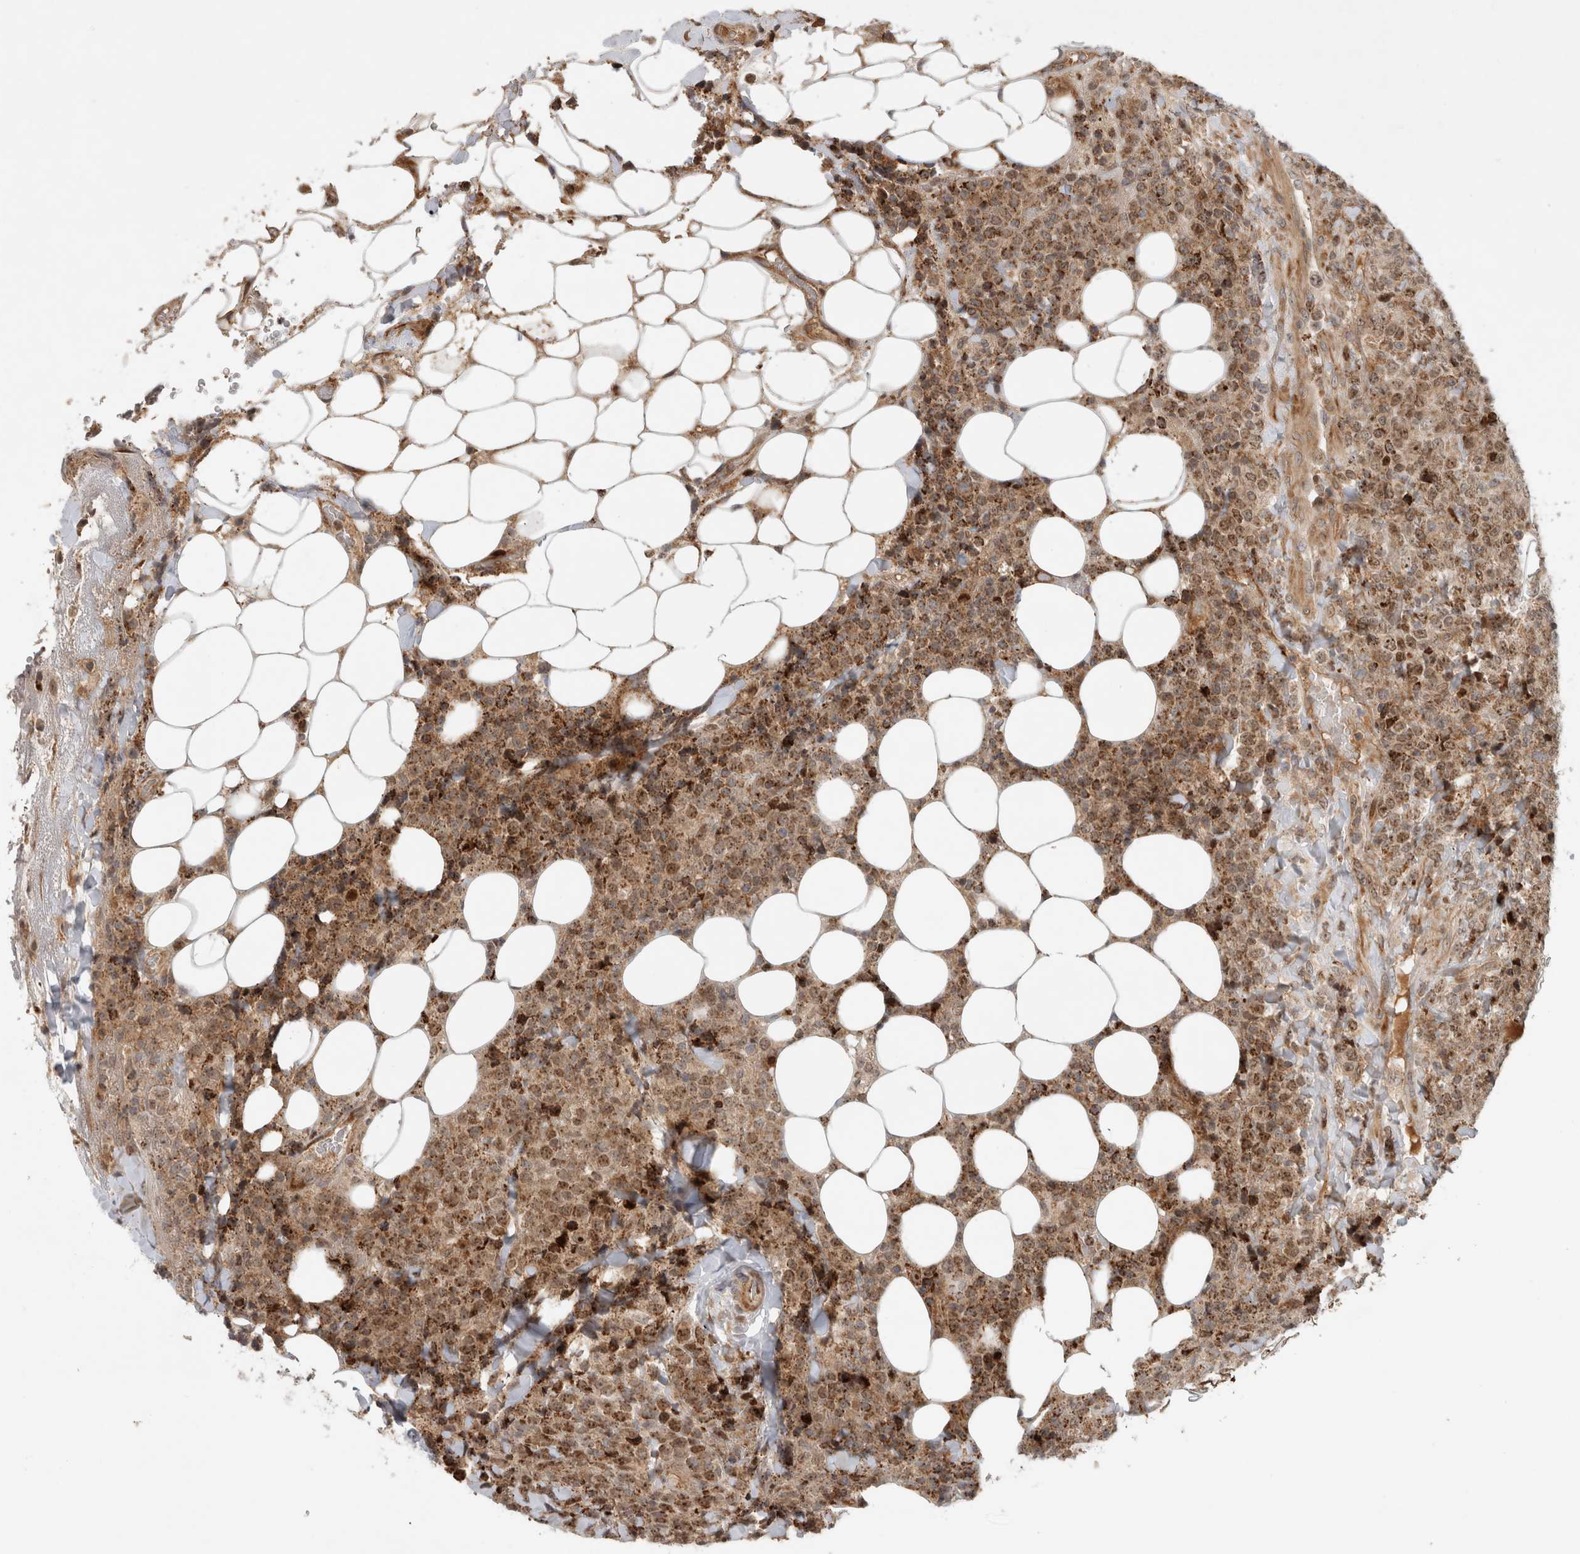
{"staining": {"intensity": "moderate", "quantity": ">75%", "location": "cytoplasmic/membranous,nuclear"}, "tissue": "lymphoma", "cell_type": "Tumor cells", "image_type": "cancer", "snomed": [{"axis": "morphology", "description": "Malignant lymphoma, non-Hodgkin's type, High grade"}, {"axis": "topography", "description": "Lymph node"}], "caption": "An image of human malignant lymphoma, non-Hodgkin's type (high-grade) stained for a protein demonstrates moderate cytoplasmic/membranous and nuclear brown staining in tumor cells.", "gene": "INSRR", "patient": {"sex": "male", "age": 13}}